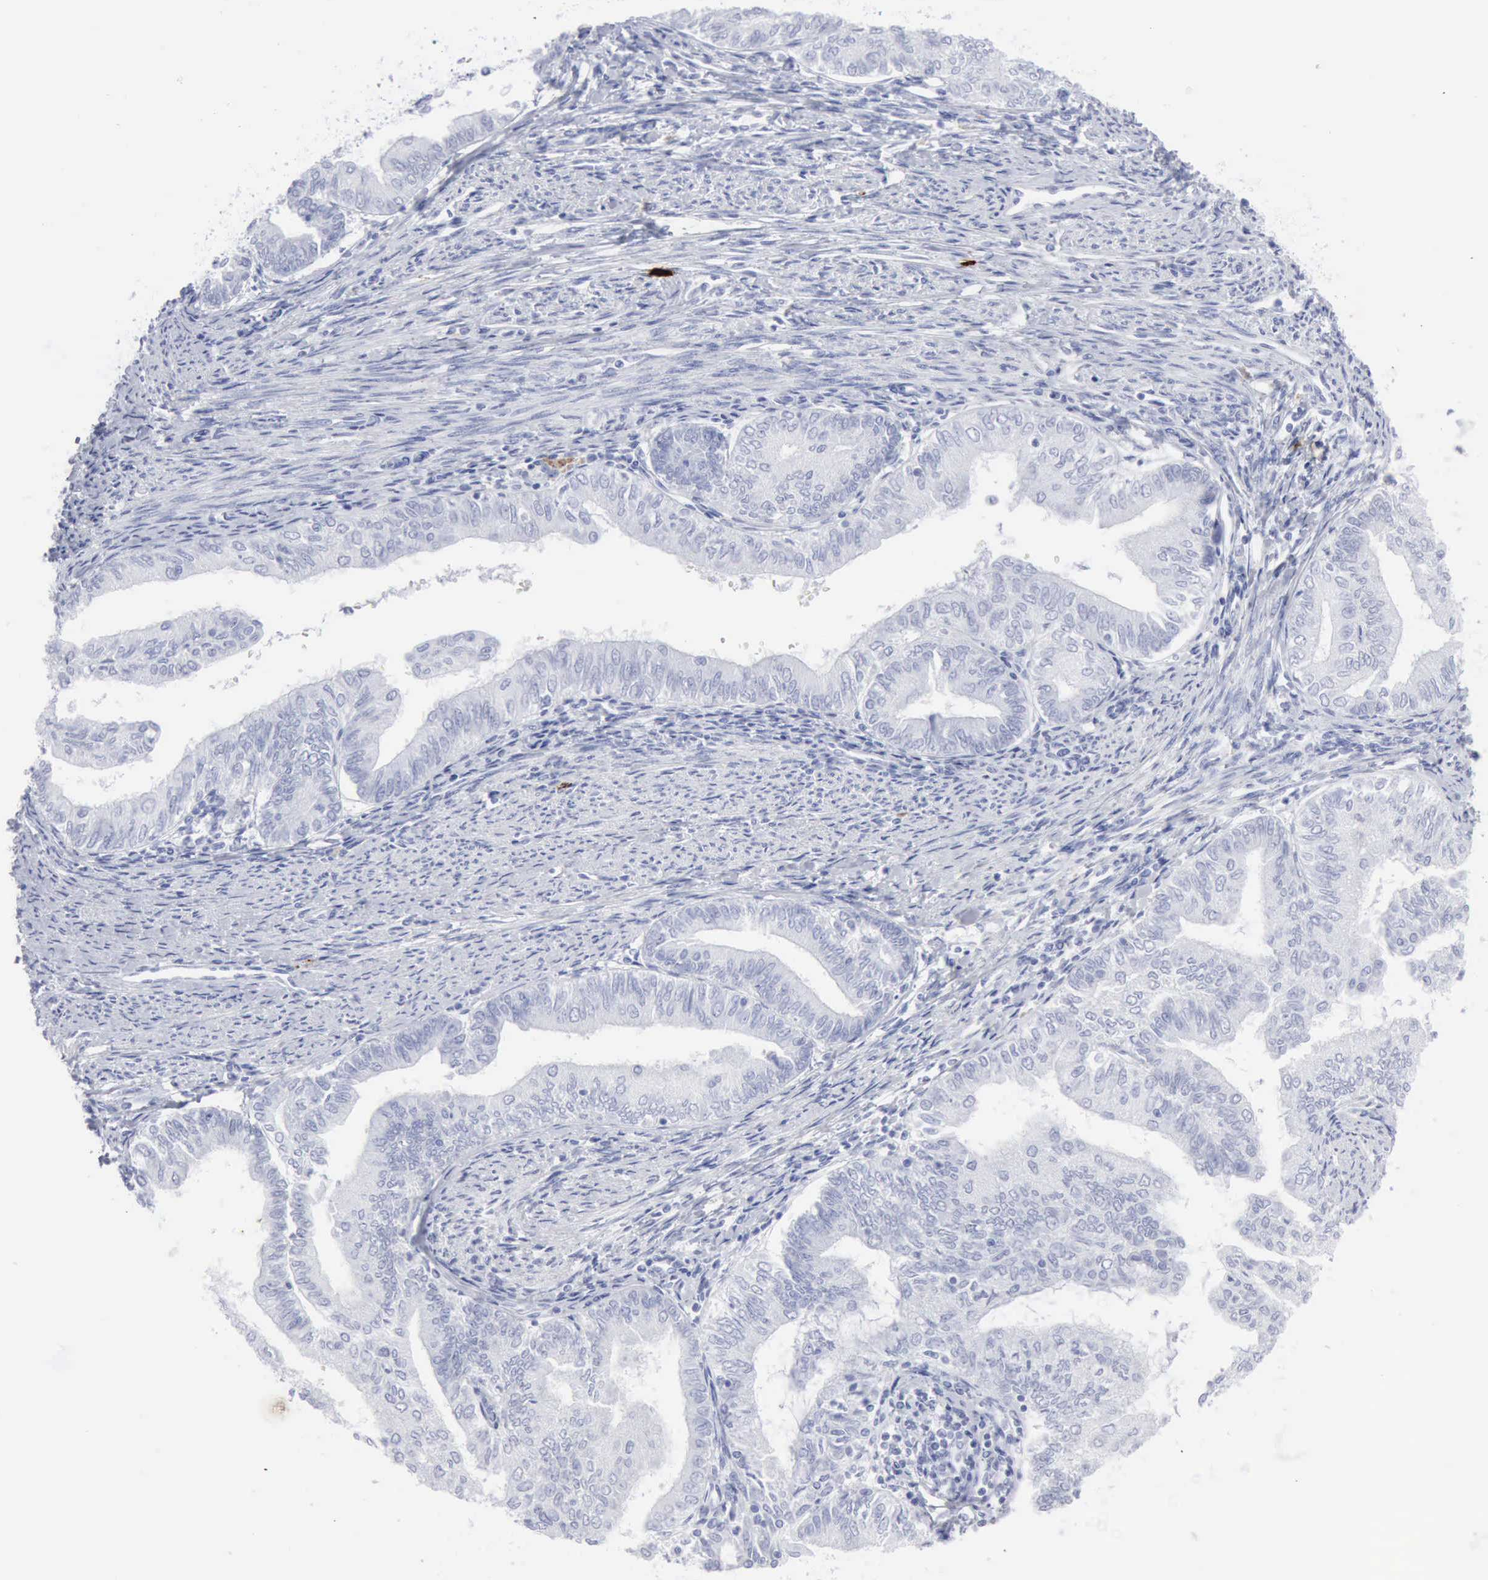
{"staining": {"intensity": "negative", "quantity": "none", "location": "none"}, "tissue": "endometrial cancer", "cell_type": "Tumor cells", "image_type": "cancer", "snomed": [{"axis": "morphology", "description": "Adenocarcinoma, NOS"}, {"axis": "topography", "description": "Endometrium"}], "caption": "The photomicrograph exhibits no significant staining in tumor cells of endometrial adenocarcinoma.", "gene": "CMA1", "patient": {"sex": "female", "age": 66}}